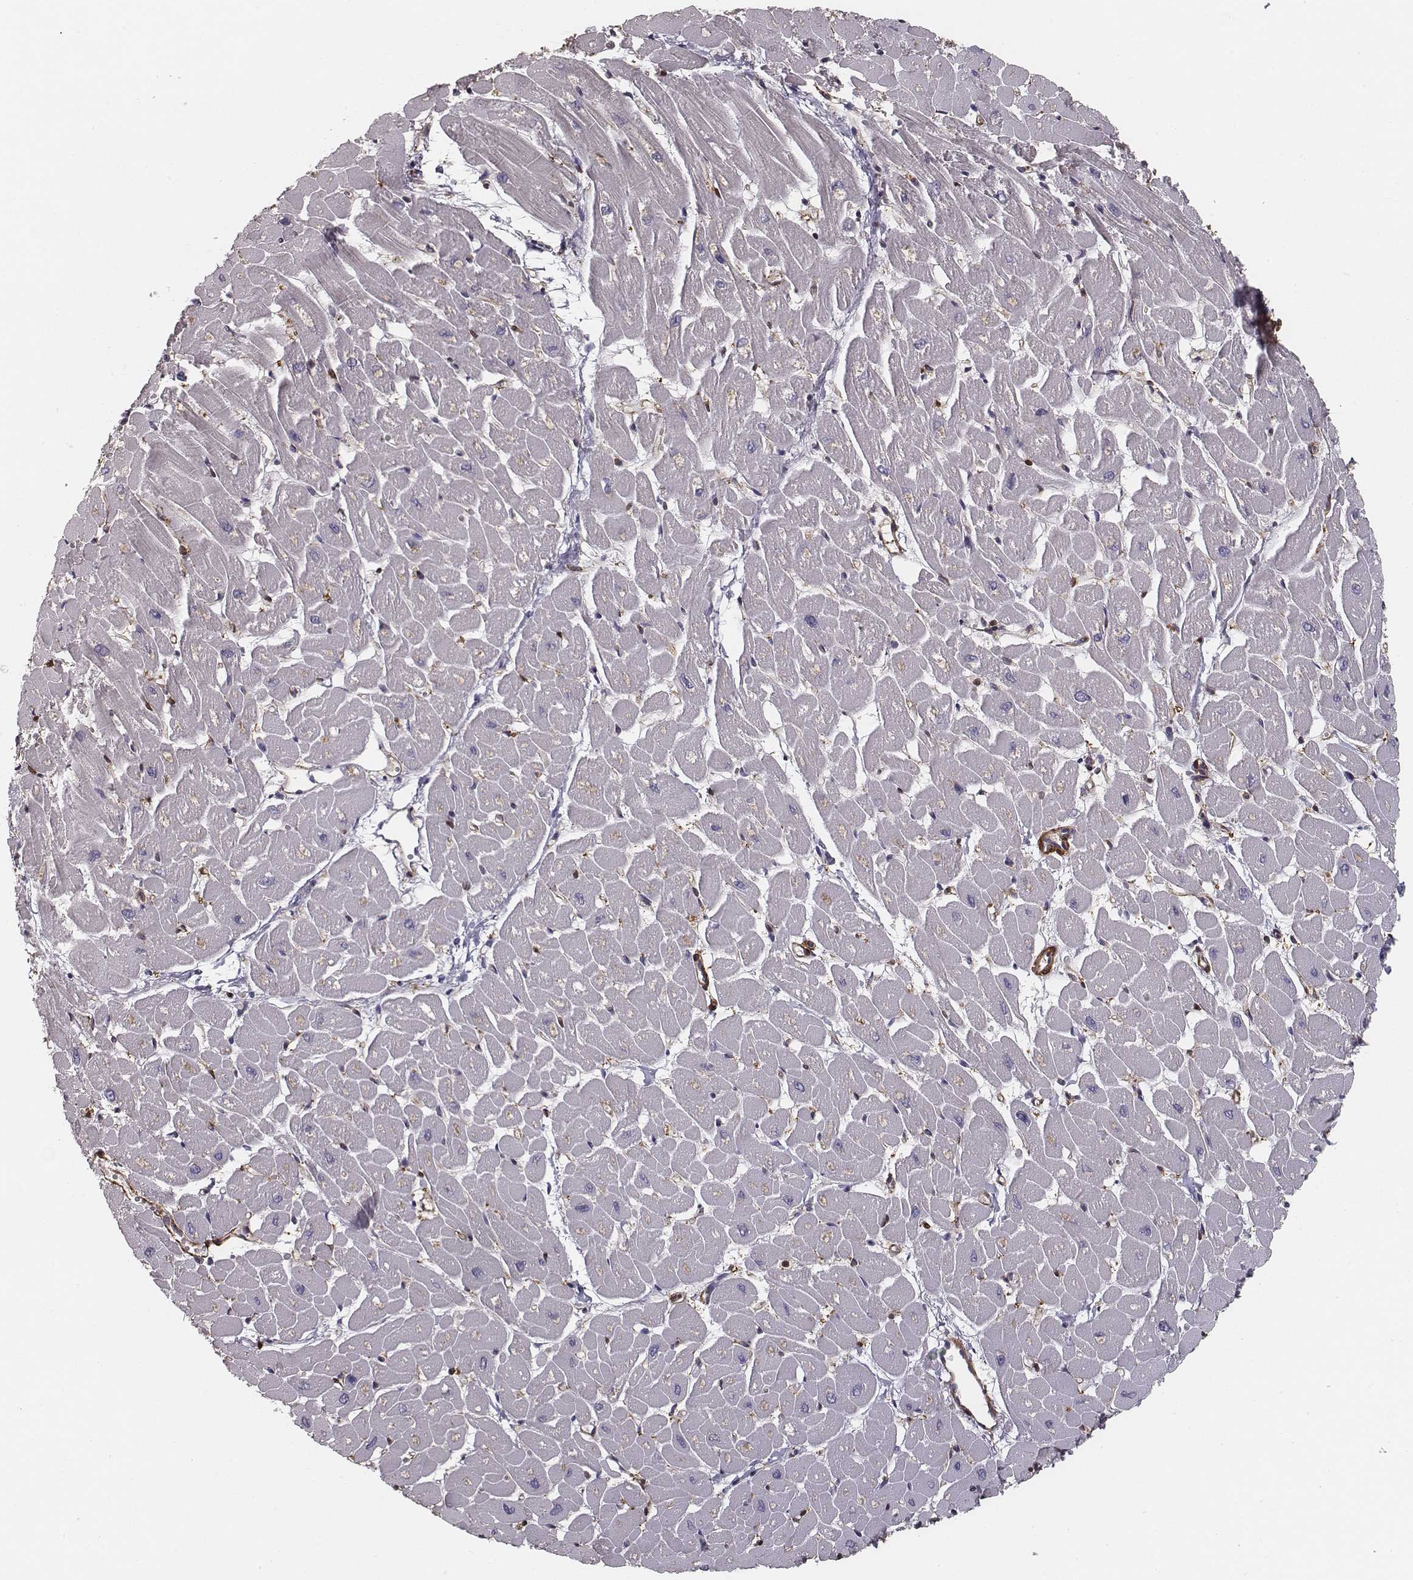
{"staining": {"intensity": "negative", "quantity": "none", "location": "none"}, "tissue": "heart muscle", "cell_type": "Cardiomyocytes", "image_type": "normal", "snomed": [{"axis": "morphology", "description": "Normal tissue, NOS"}, {"axis": "topography", "description": "Heart"}], "caption": "Immunohistochemical staining of unremarkable heart muscle displays no significant expression in cardiomyocytes. (Immunohistochemistry, brightfield microscopy, high magnification).", "gene": "ISYNA1", "patient": {"sex": "male", "age": 57}}